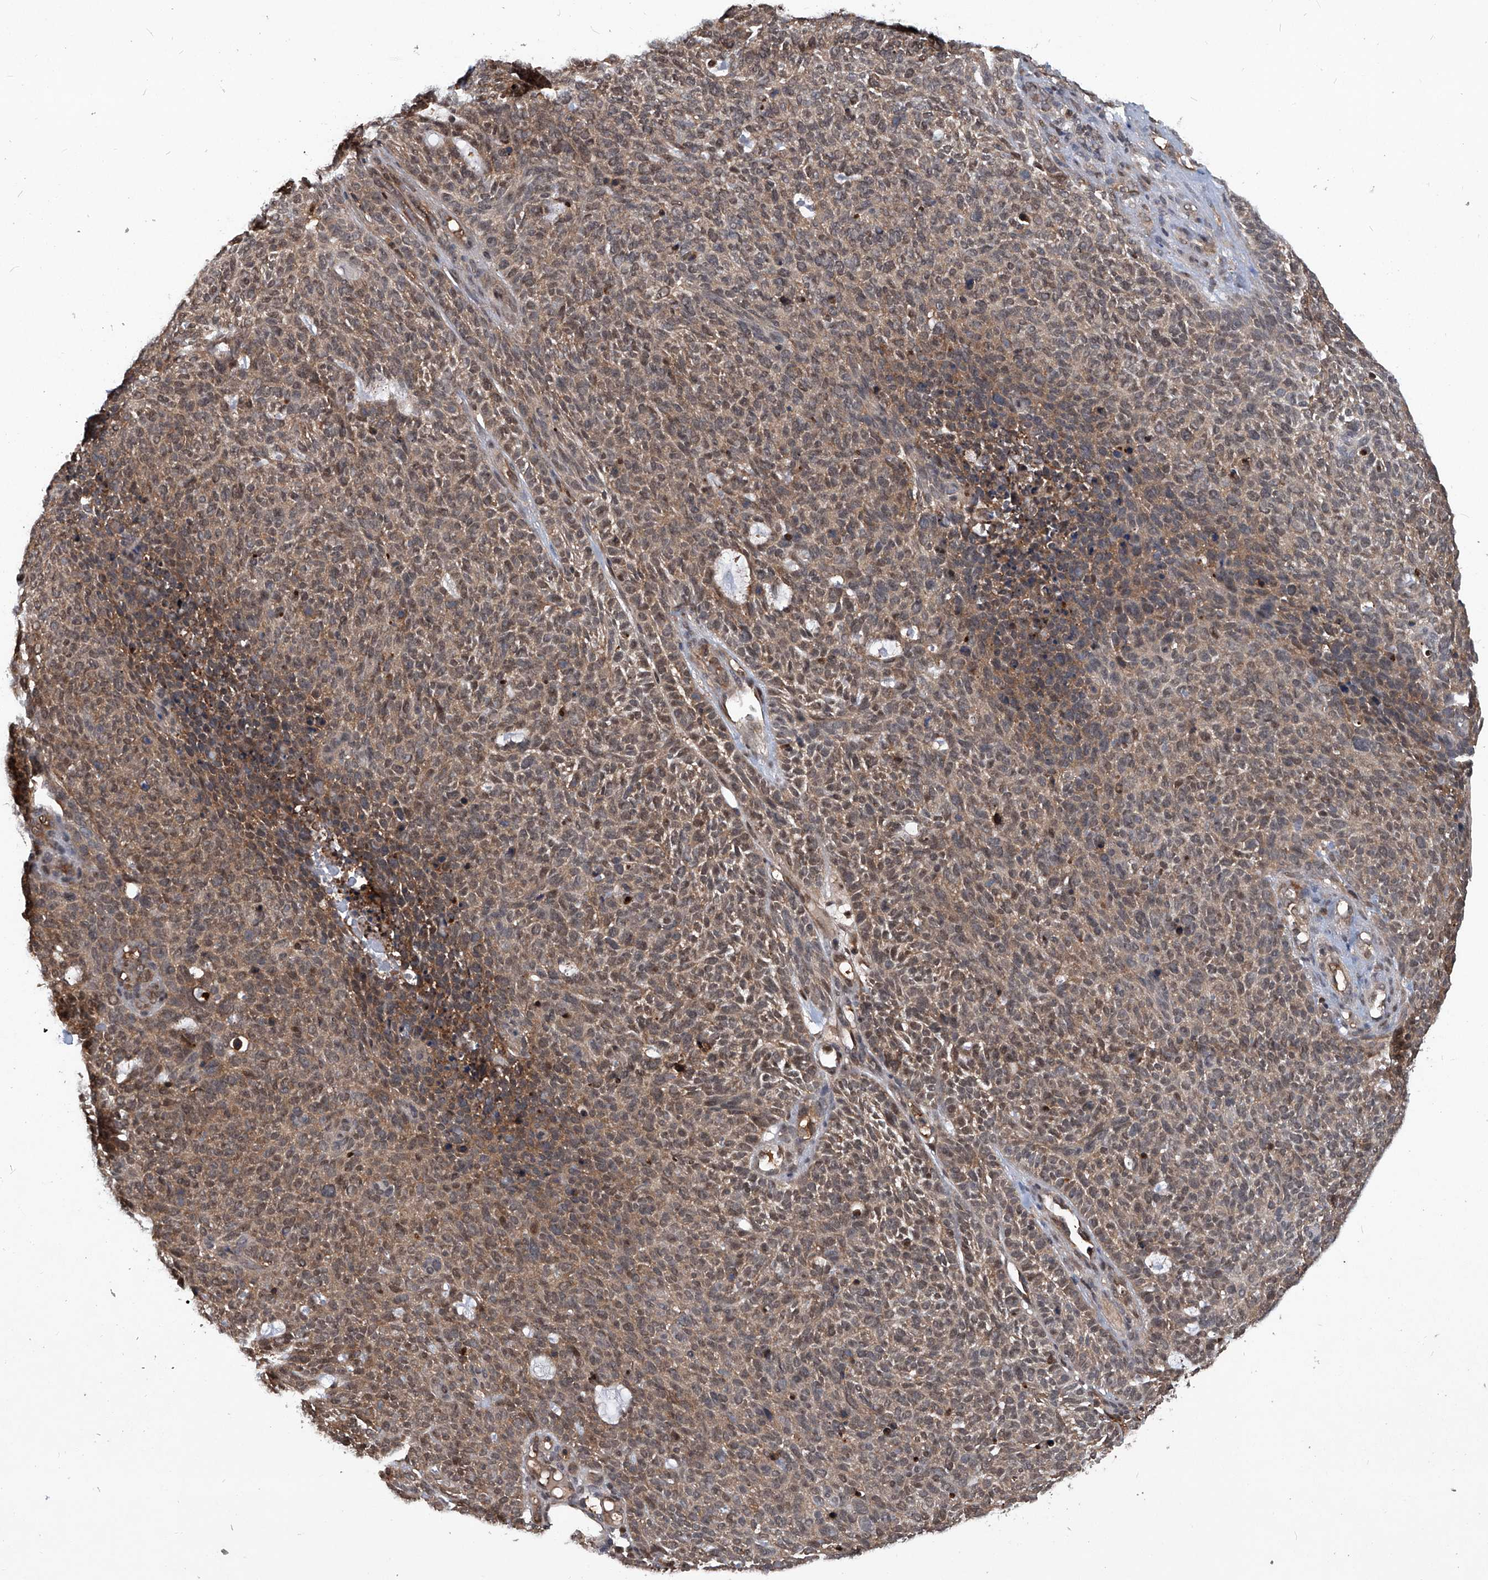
{"staining": {"intensity": "weak", "quantity": "25%-75%", "location": "cytoplasmic/membranous"}, "tissue": "skin cancer", "cell_type": "Tumor cells", "image_type": "cancer", "snomed": [{"axis": "morphology", "description": "Squamous cell carcinoma, NOS"}, {"axis": "topography", "description": "Skin"}], "caption": "Human skin cancer (squamous cell carcinoma) stained for a protein (brown) shows weak cytoplasmic/membranous positive expression in about 25%-75% of tumor cells.", "gene": "PSMB1", "patient": {"sex": "female", "age": 90}}